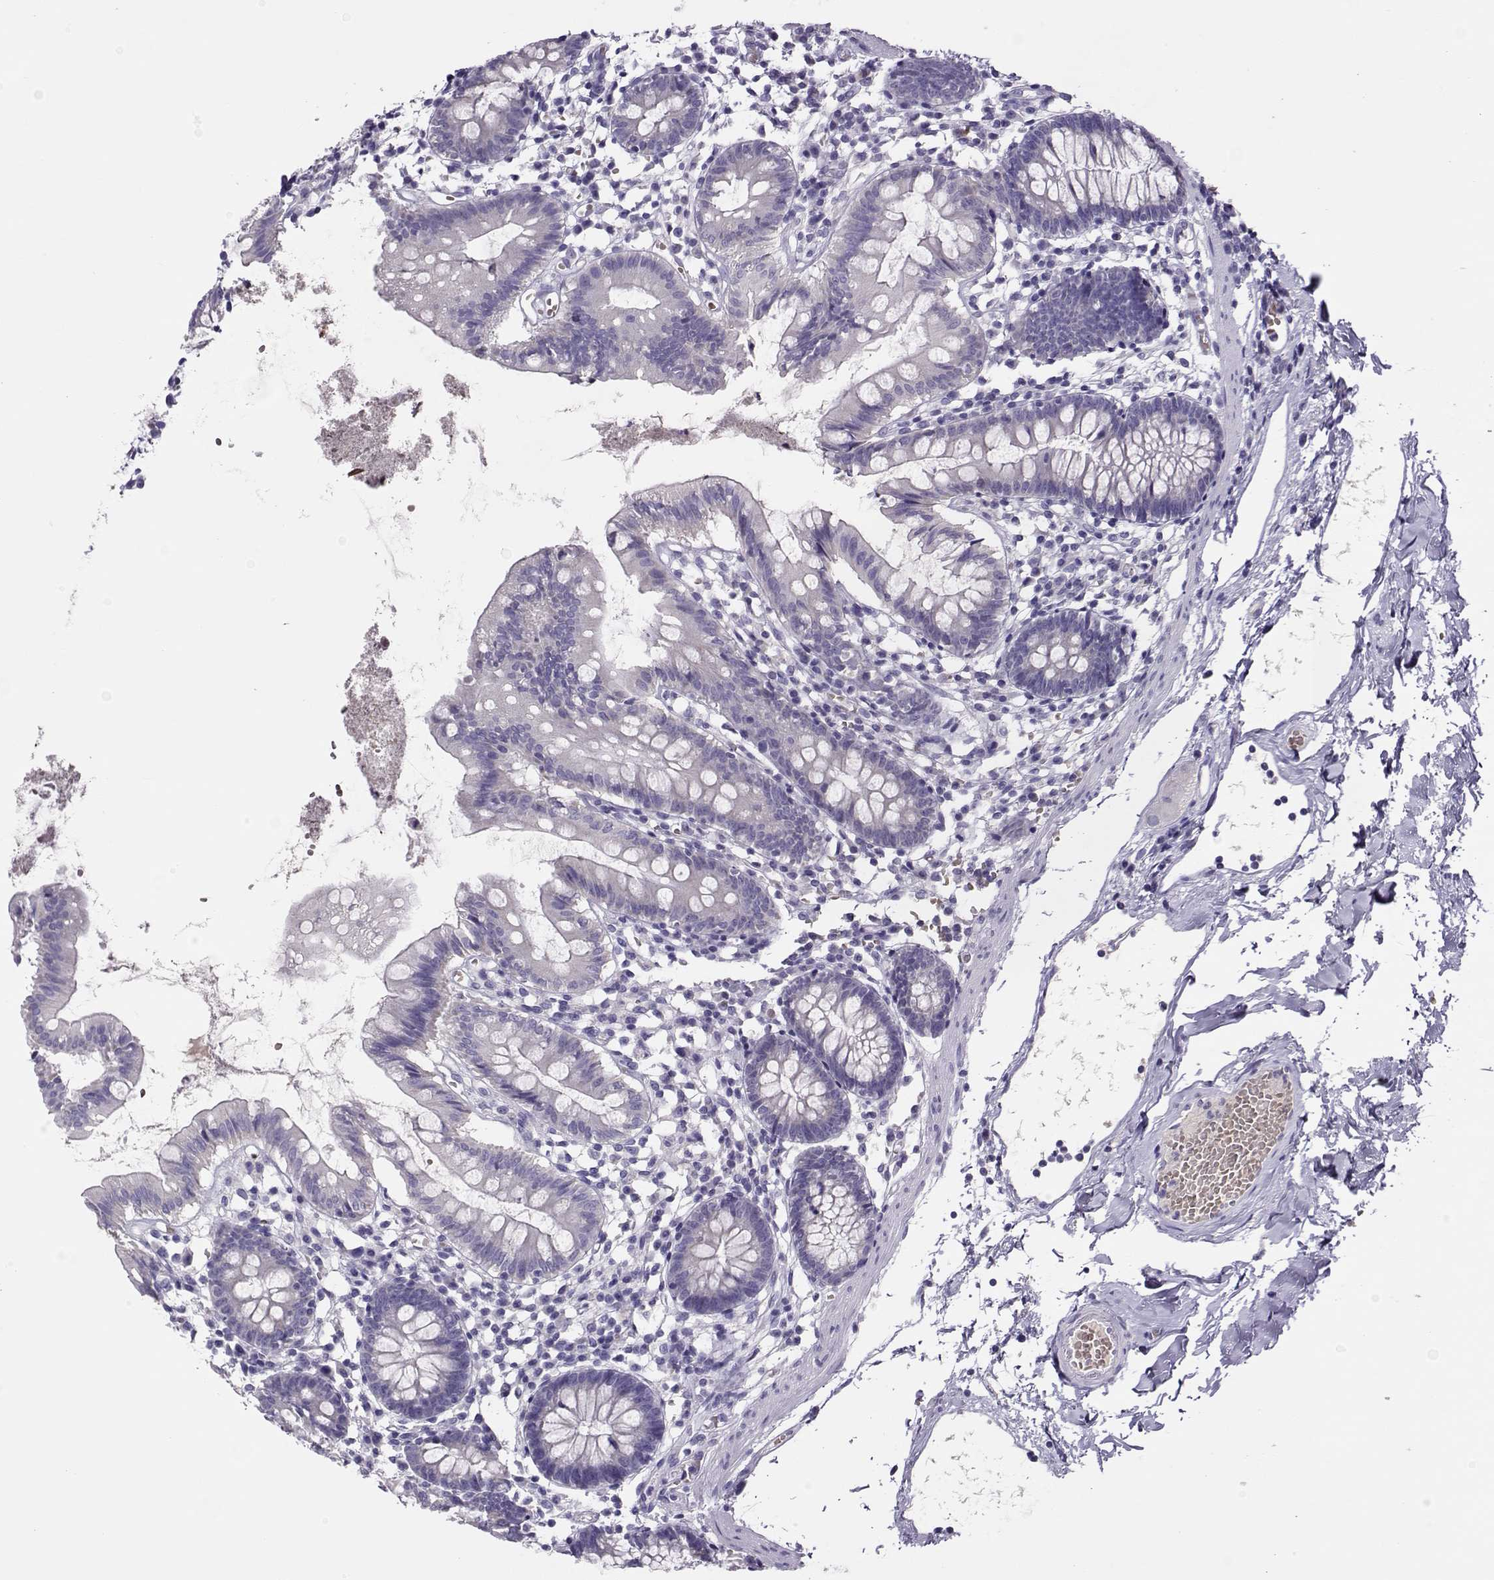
{"staining": {"intensity": "negative", "quantity": "none", "location": "none"}, "tissue": "small intestine", "cell_type": "Glandular cells", "image_type": "normal", "snomed": [{"axis": "morphology", "description": "Normal tissue, NOS"}, {"axis": "topography", "description": "Small intestine"}], "caption": "Immunohistochemical staining of unremarkable small intestine displays no significant expression in glandular cells. The staining was performed using DAB to visualize the protein expression in brown, while the nuclei were stained in blue with hematoxylin (Magnification: 20x).", "gene": "LINGO1", "patient": {"sex": "female", "age": 90}}